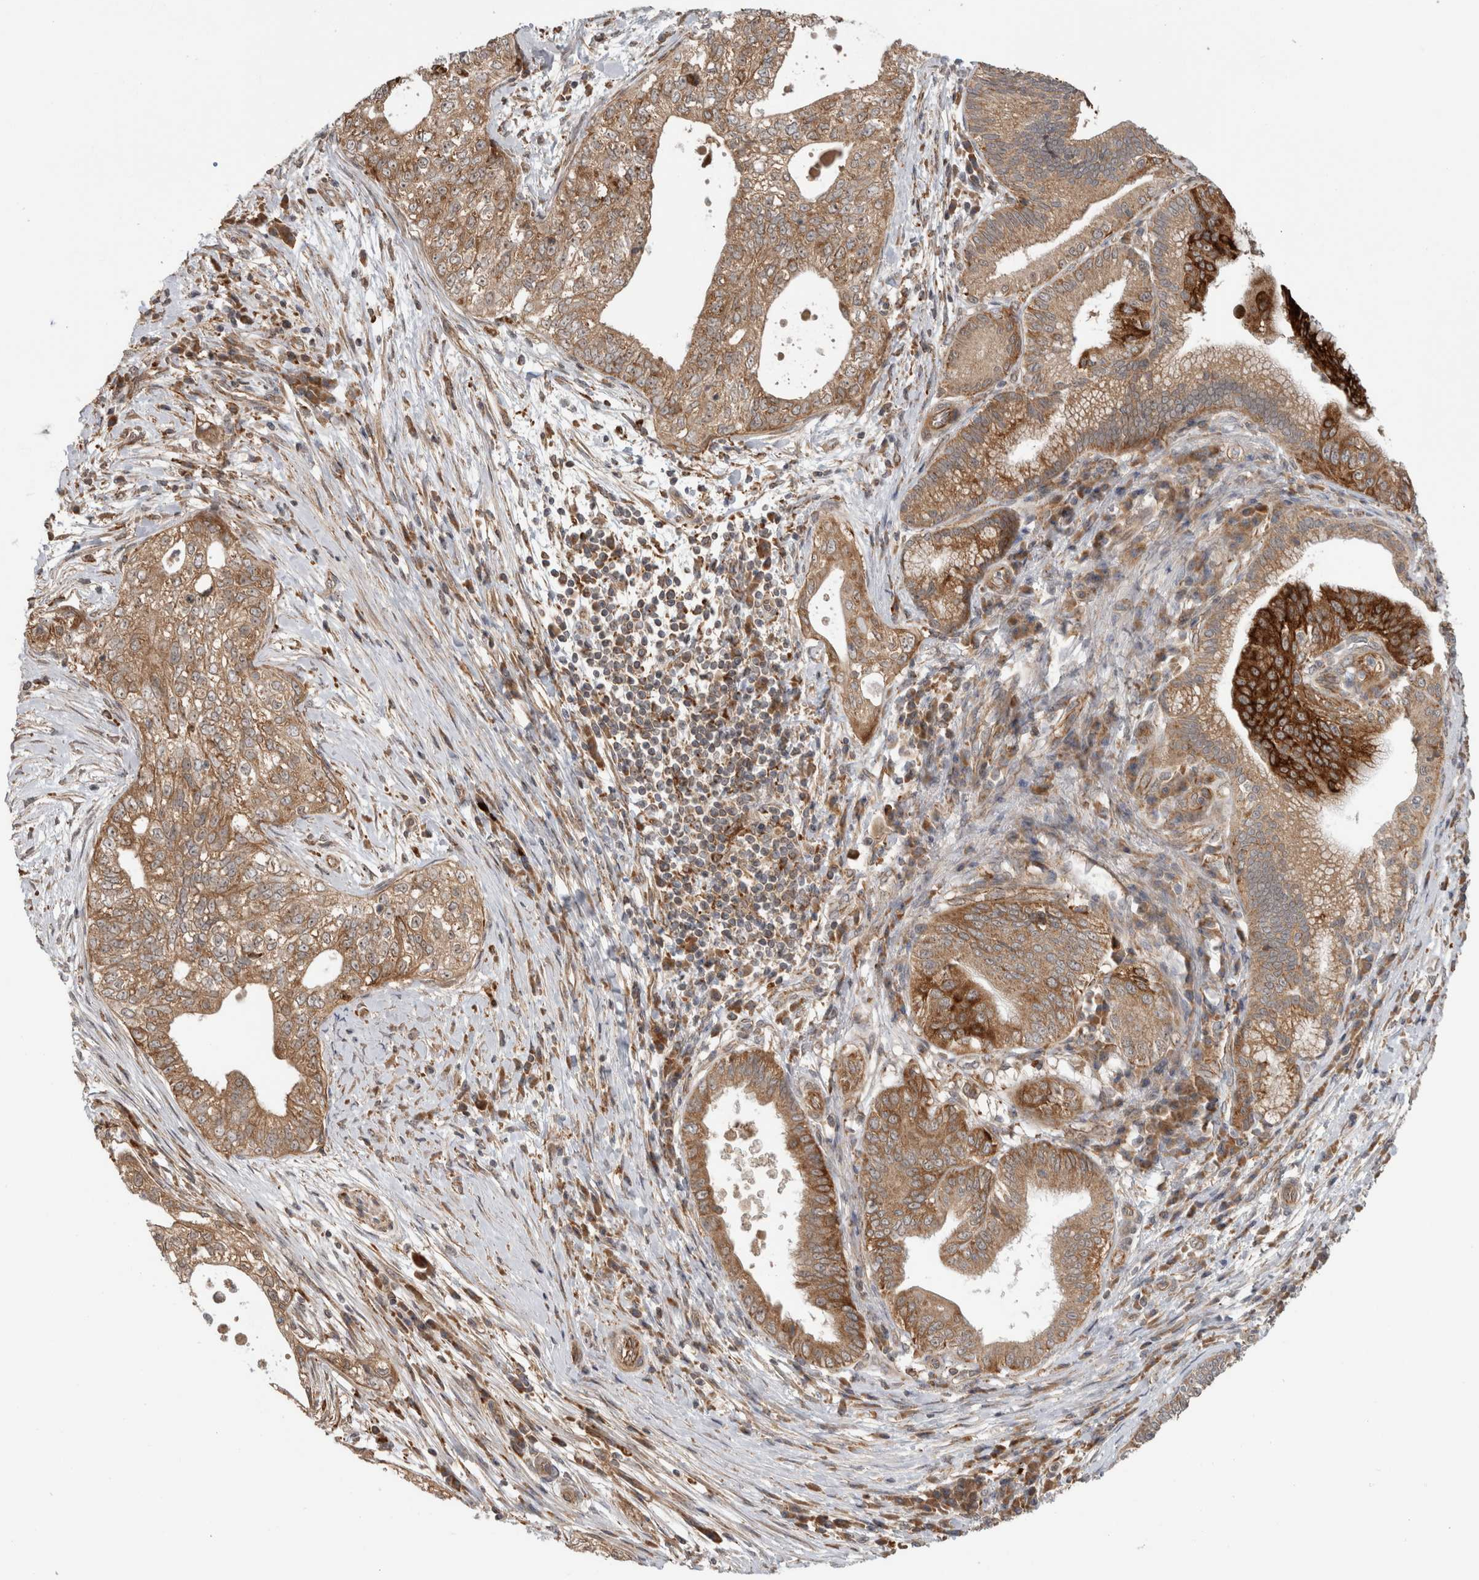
{"staining": {"intensity": "moderate", "quantity": ">75%", "location": "cytoplasmic/membranous"}, "tissue": "pancreatic cancer", "cell_type": "Tumor cells", "image_type": "cancer", "snomed": [{"axis": "morphology", "description": "Adenocarcinoma, NOS"}, {"axis": "topography", "description": "Pancreas"}], "caption": "Protein staining exhibits moderate cytoplasmic/membranous staining in approximately >75% of tumor cells in adenocarcinoma (pancreatic). The staining was performed using DAB (3,3'-diaminobenzidine) to visualize the protein expression in brown, while the nuclei were stained in blue with hematoxylin (Magnification: 20x).", "gene": "ADGRL3", "patient": {"sex": "male", "age": 72}}